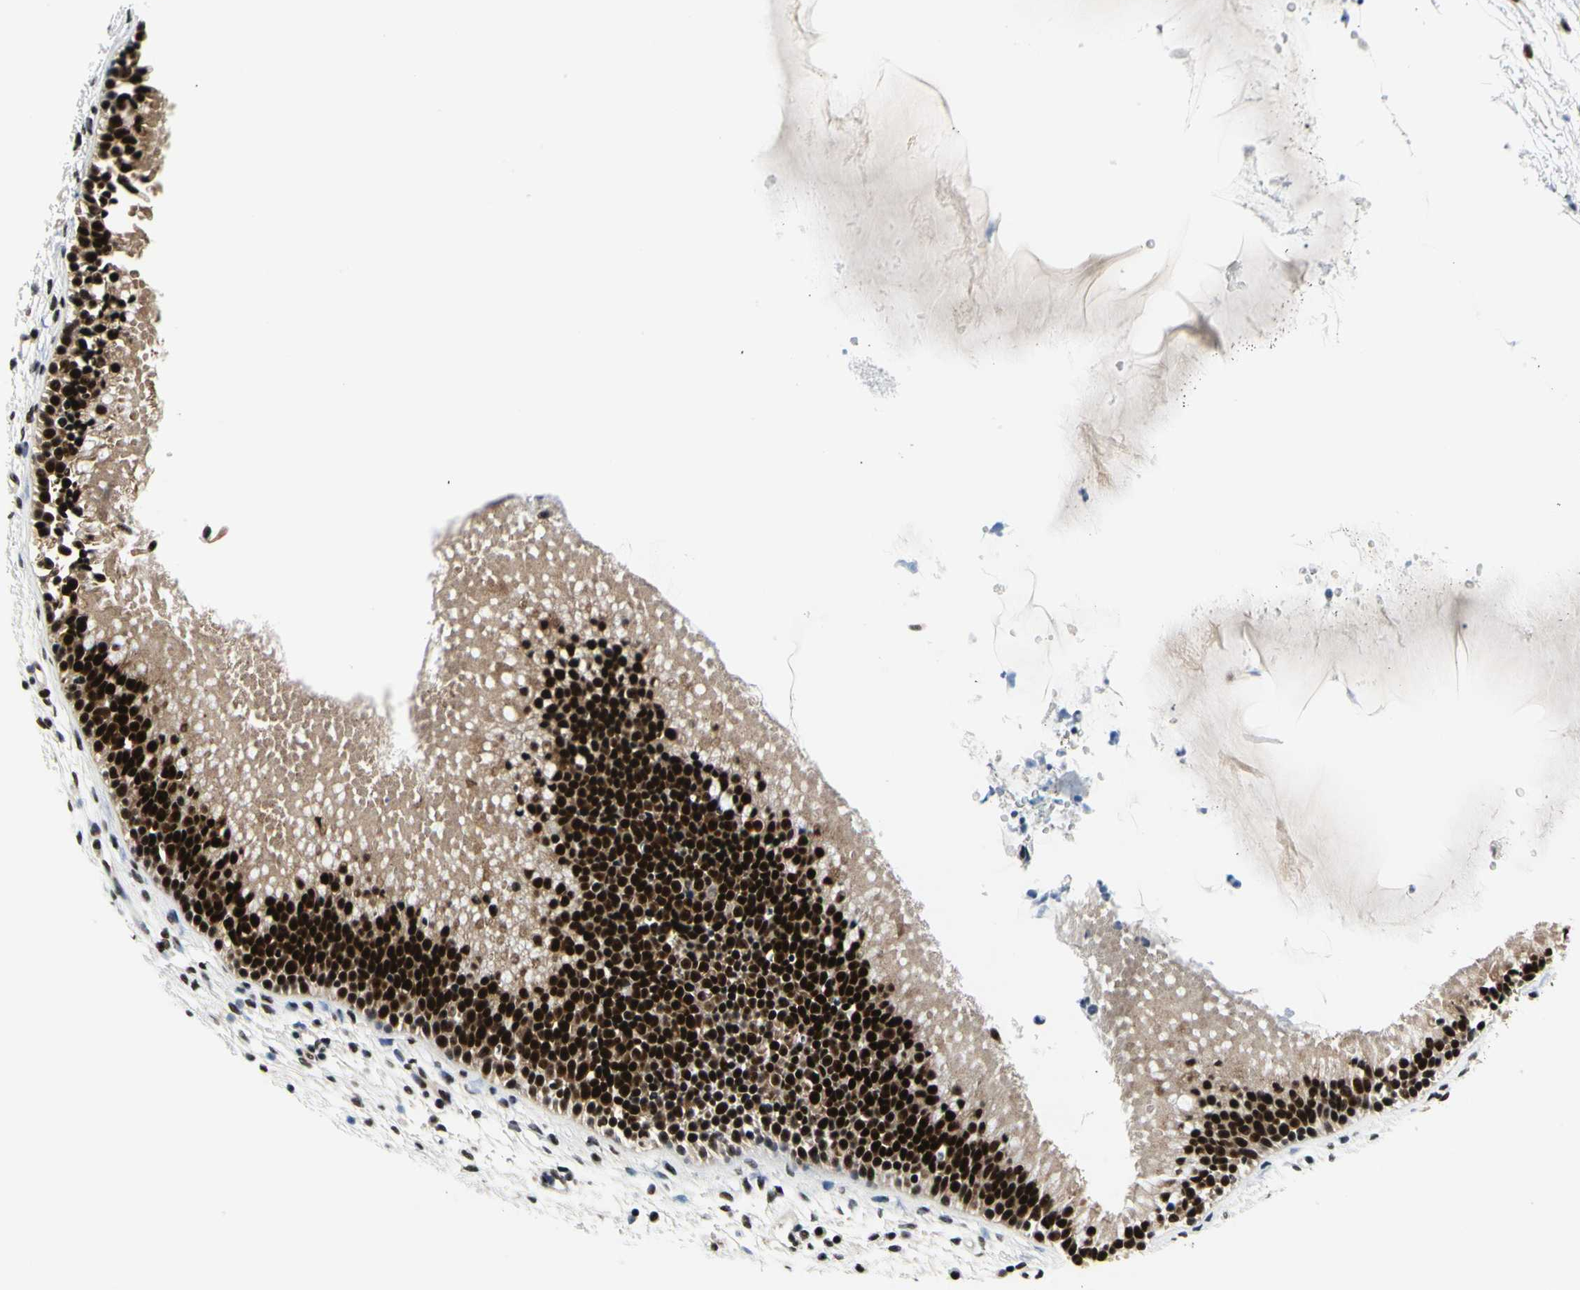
{"staining": {"intensity": "strong", "quantity": ">75%", "location": "cytoplasmic/membranous,nuclear"}, "tissue": "nasopharynx", "cell_type": "Respiratory epithelial cells", "image_type": "normal", "snomed": [{"axis": "morphology", "description": "Normal tissue, NOS"}, {"axis": "topography", "description": "Nasopharynx"}], "caption": "Immunohistochemical staining of unremarkable nasopharynx demonstrates high levels of strong cytoplasmic/membranous,nuclear positivity in about >75% of respiratory epithelial cells.", "gene": "SRSF11", "patient": {"sex": "male", "age": 21}}